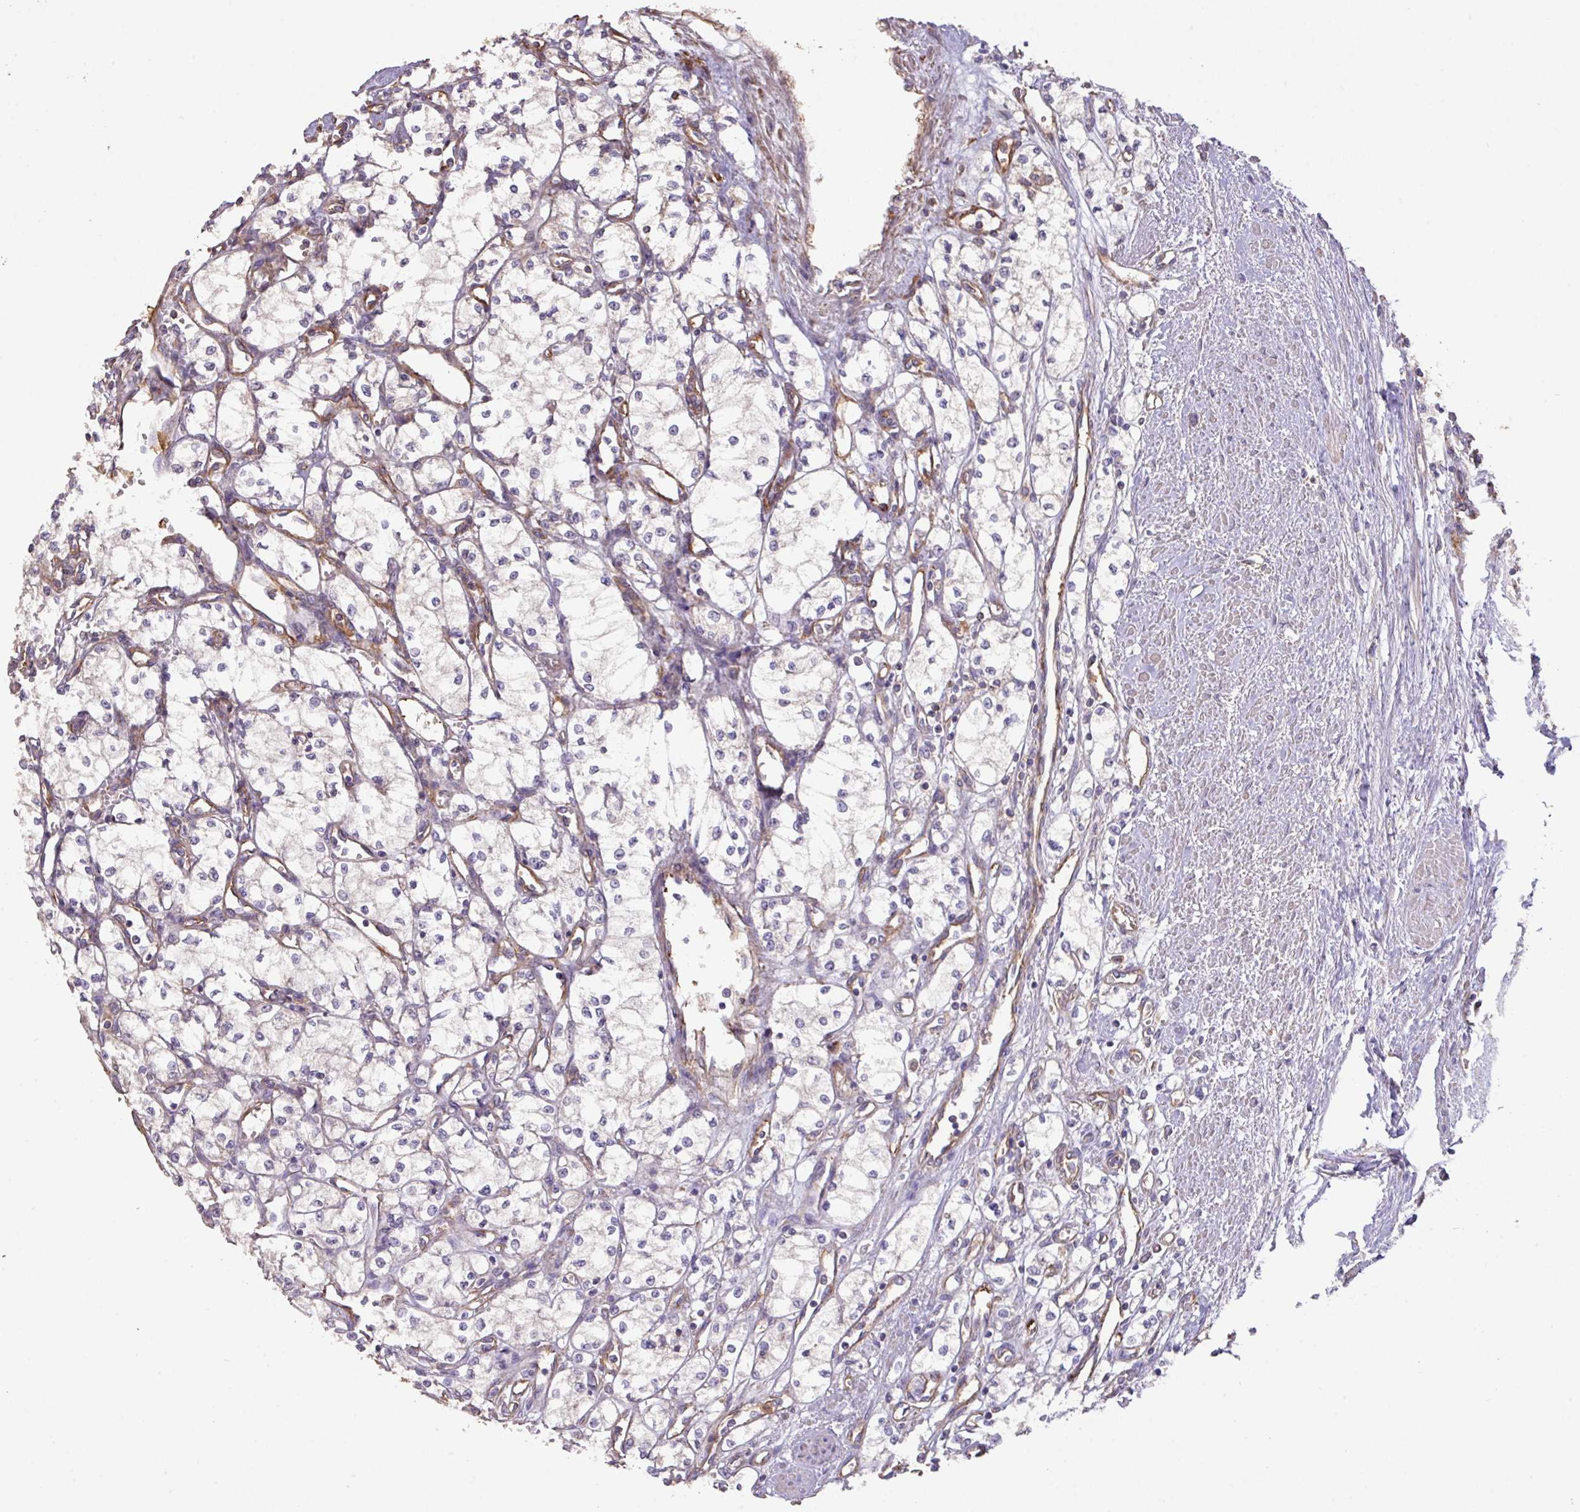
{"staining": {"intensity": "negative", "quantity": "none", "location": "none"}, "tissue": "renal cancer", "cell_type": "Tumor cells", "image_type": "cancer", "snomed": [{"axis": "morphology", "description": "Adenocarcinoma, NOS"}, {"axis": "topography", "description": "Kidney"}], "caption": "Tumor cells are negative for brown protein staining in renal cancer.", "gene": "CALML4", "patient": {"sex": "male", "age": 59}}